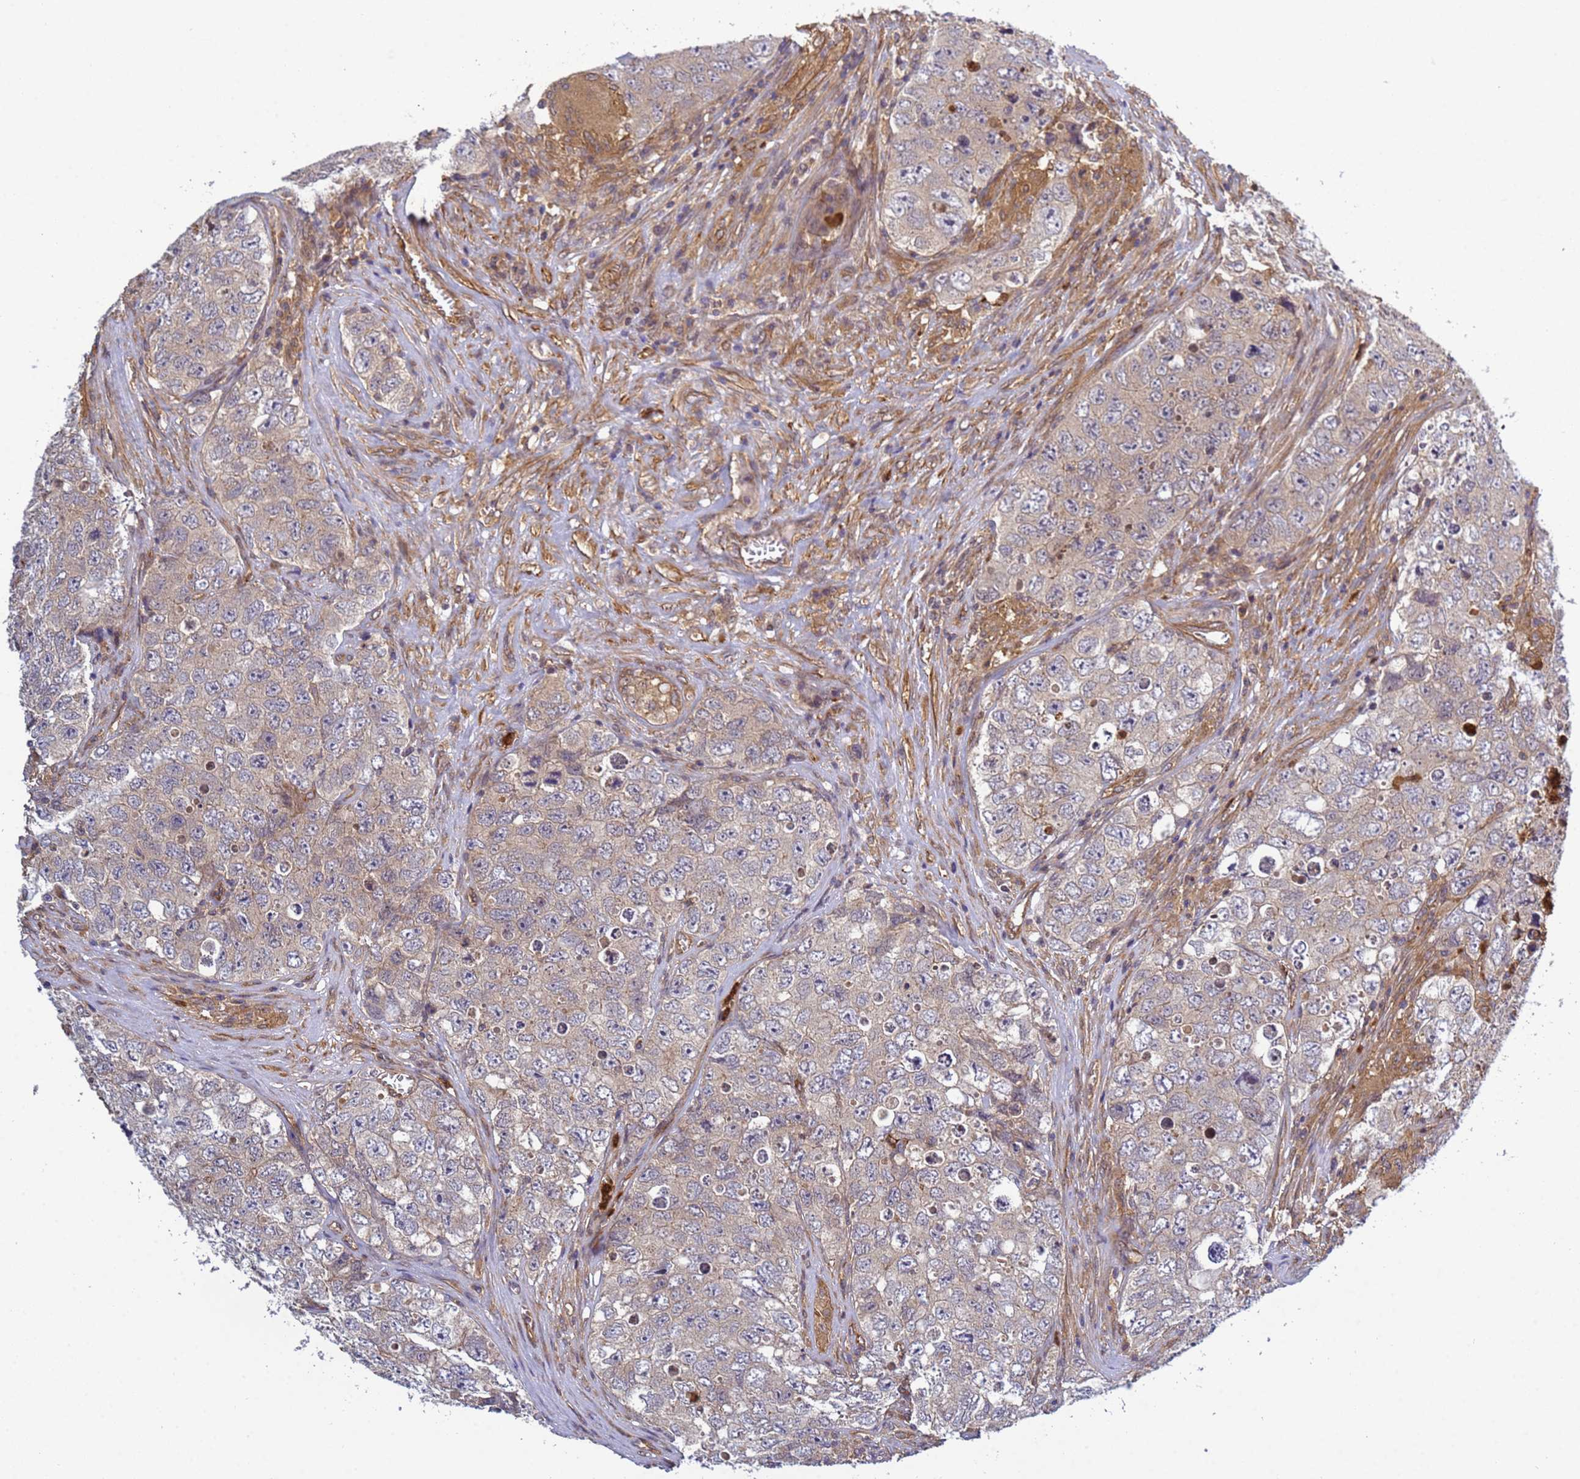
{"staining": {"intensity": "weak", "quantity": "<25%", "location": "cytoplasmic/membranous"}, "tissue": "testis cancer", "cell_type": "Tumor cells", "image_type": "cancer", "snomed": [{"axis": "morphology", "description": "Seminoma, NOS"}, {"axis": "morphology", "description": "Carcinoma, Embryonal, NOS"}, {"axis": "topography", "description": "Testis"}], "caption": "Immunohistochemistry (IHC) of testis cancer shows no positivity in tumor cells. (DAB (3,3'-diaminobenzidine) IHC with hematoxylin counter stain).", "gene": "C8orf34", "patient": {"sex": "male", "age": 43}}